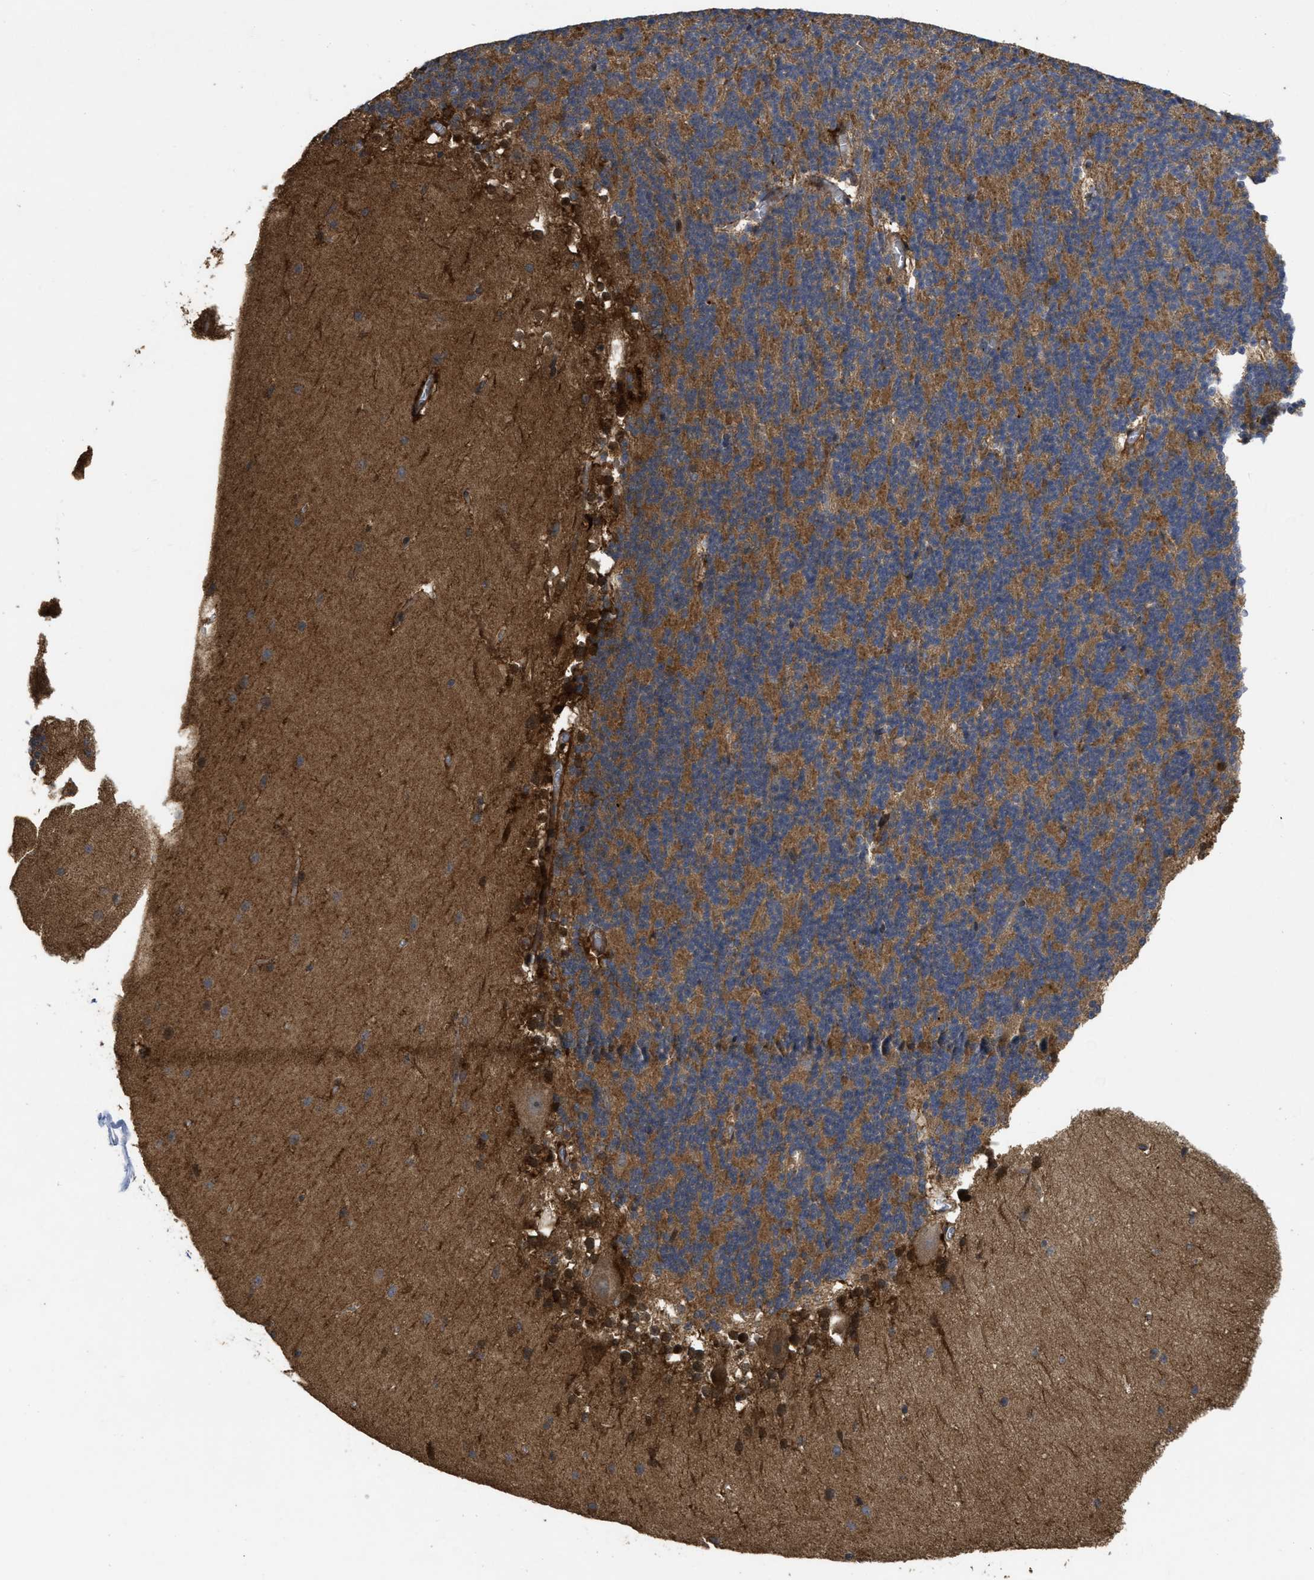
{"staining": {"intensity": "moderate", "quantity": ">75%", "location": "cytoplasmic/membranous"}, "tissue": "cerebellum", "cell_type": "Cells in granular layer", "image_type": "normal", "snomed": [{"axis": "morphology", "description": "Normal tissue, NOS"}, {"axis": "topography", "description": "Cerebellum"}], "caption": "Immunohistochemistry (IHC) histopathology image of normal cerebellum: human cerebellum stained using immunohistochemistry (IHC) demonstrates medium levels of moderate protein expression localized specifically in the cytoplasmic/membranous of cells in granular layer, appearing as a cytoplasmic/membranous brown color.", "gene": "CBR3", "patient": {"sex": "female", "age": 19}}